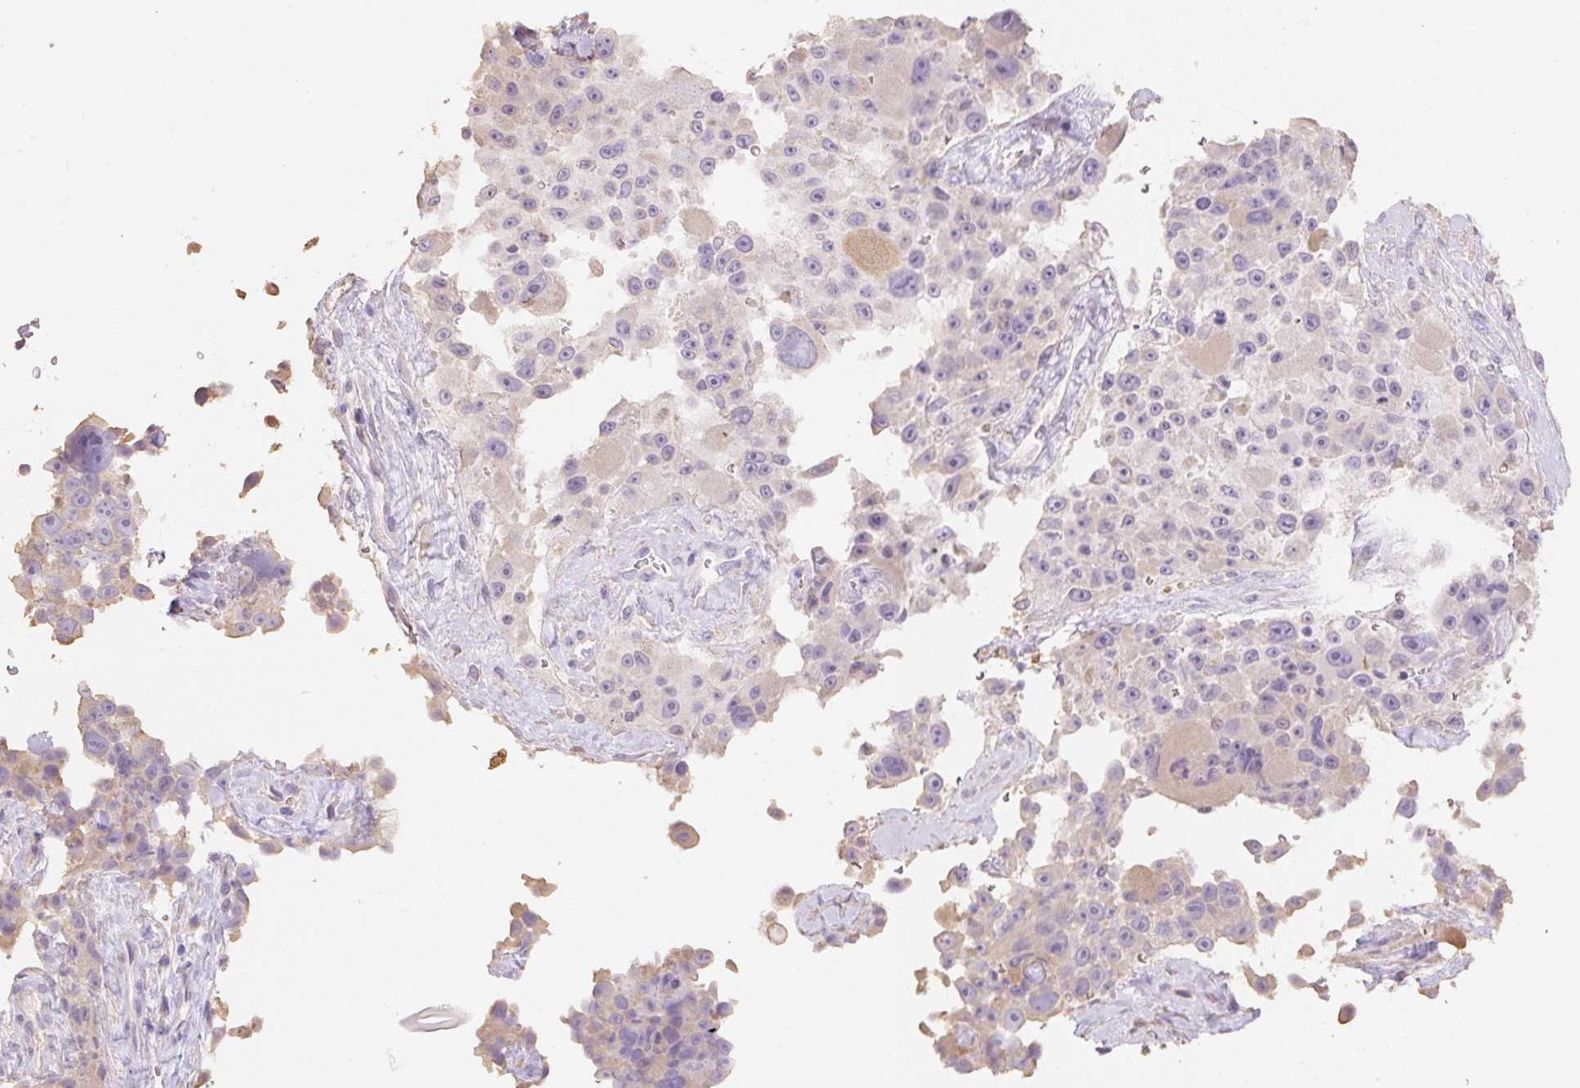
{"staining": {"intensity": "weak", "quantity": "<25%", "location": "cytoplasmic/membranous"}, "tissue": "melanoma", "cell_type": "Tumor cells", "image_type": "cancer", "snomed": [{"axis": "morphology", "description": "Malignant melanoma, Metastatic site"}, {"axis": "topography", "description": "Lymph node"}], "caption": "The histopathology image shows no staining of tumor cells in malignant melanoma (metastatic site).", "gene": "MBOAT7", "patient": {"sex": "male", "age": 62}}